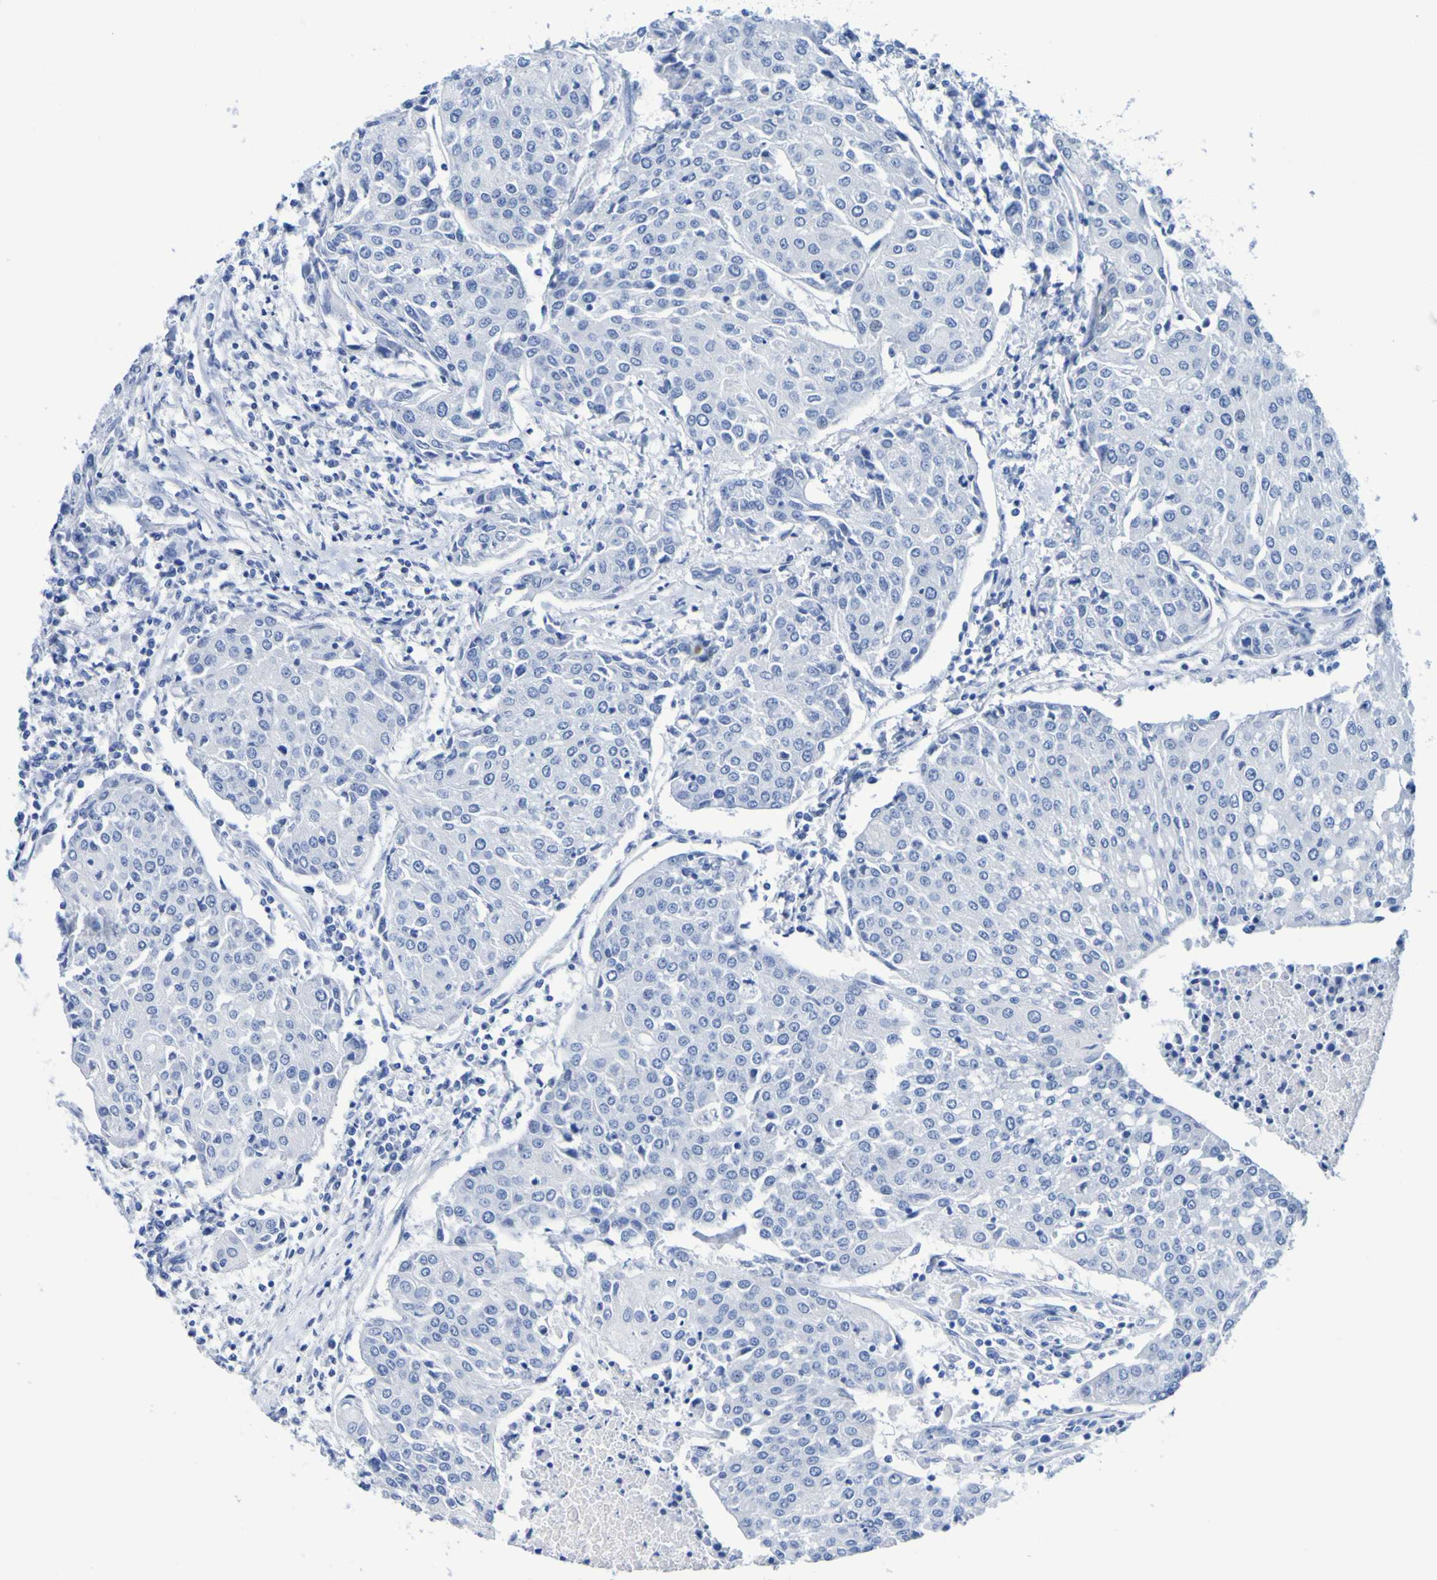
{"staining": {"intensity": "negative", "quantity": "none", "location": "none"}, "tissue": "urothelial cancer", "cell_type": "Tumor cells", "image_type": "cancer", "snomed": [{"axis": "morphology", "description": "Urothelial carcinoma, High grade"}, {"axis": "topography", "description": "Urinary bladder"}], "caption": "Immunohistochemistry image of human urothelial cancer stained for a protein (brown), which shows no expression in tumor cells.", "gene": "DPEP1", "patient": {"sex": "female", "age": 85}}